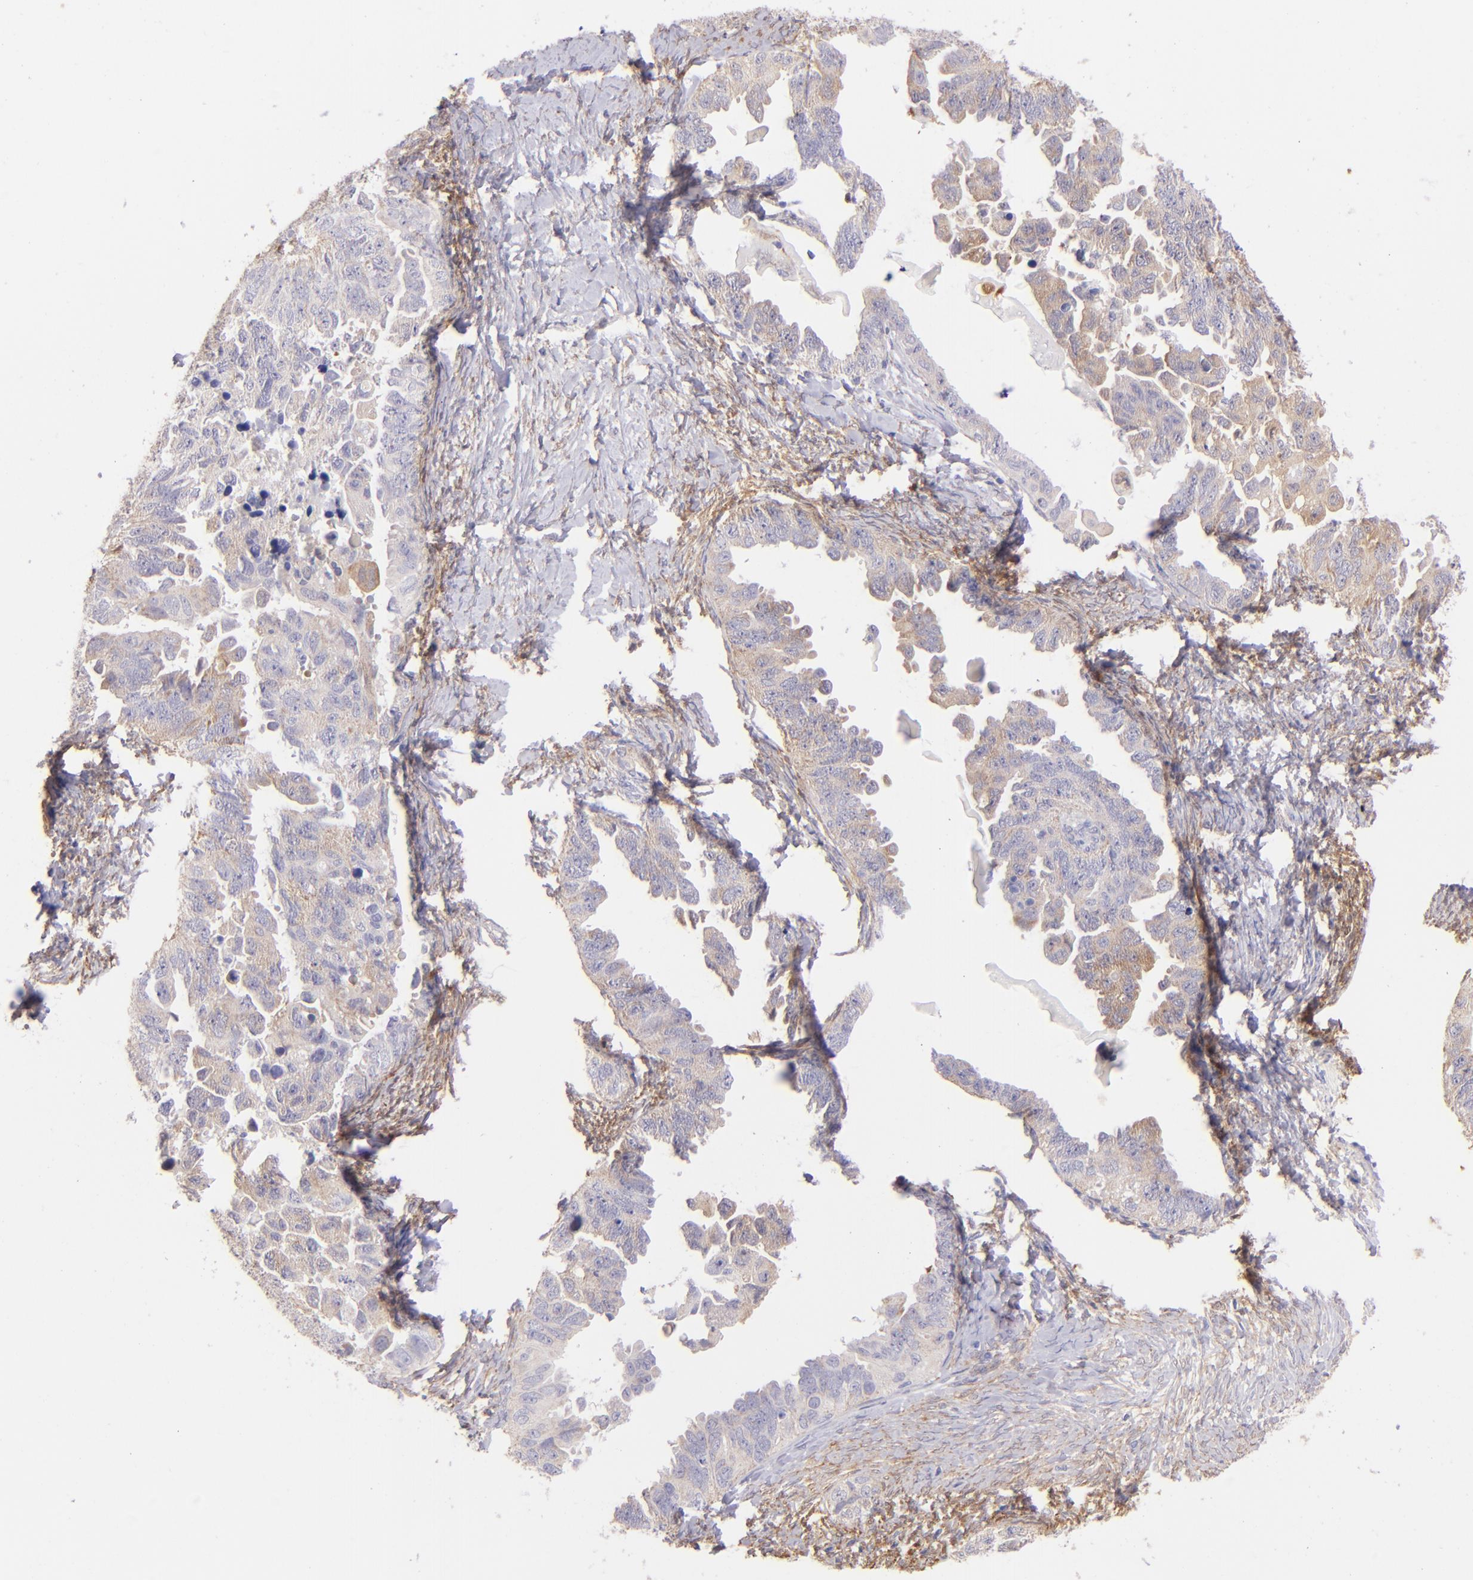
{"staining": {"intensity": "weak", "quantity": ">75%", "location": "cytoplasmic/membranous"}, "tissue": "ovarian cancer", "cell_type": "Tumor cells", "image_type": "cancer", "snomed": [{"axis": "morphology", "description": "Cystadenocarcinoma, serous, NOS"}, {"axis": "topography", "description": "Ovary"}], "caption": "There is low levels of weak cytoplasmic/membranous expression in tumor cells of ovarian serous cystadenocarcinoma, as demonstrated by immunohistochemical staining (brown color).", "gene": "SH2D4A", "patient": {"sex": "female", "age": 82}}